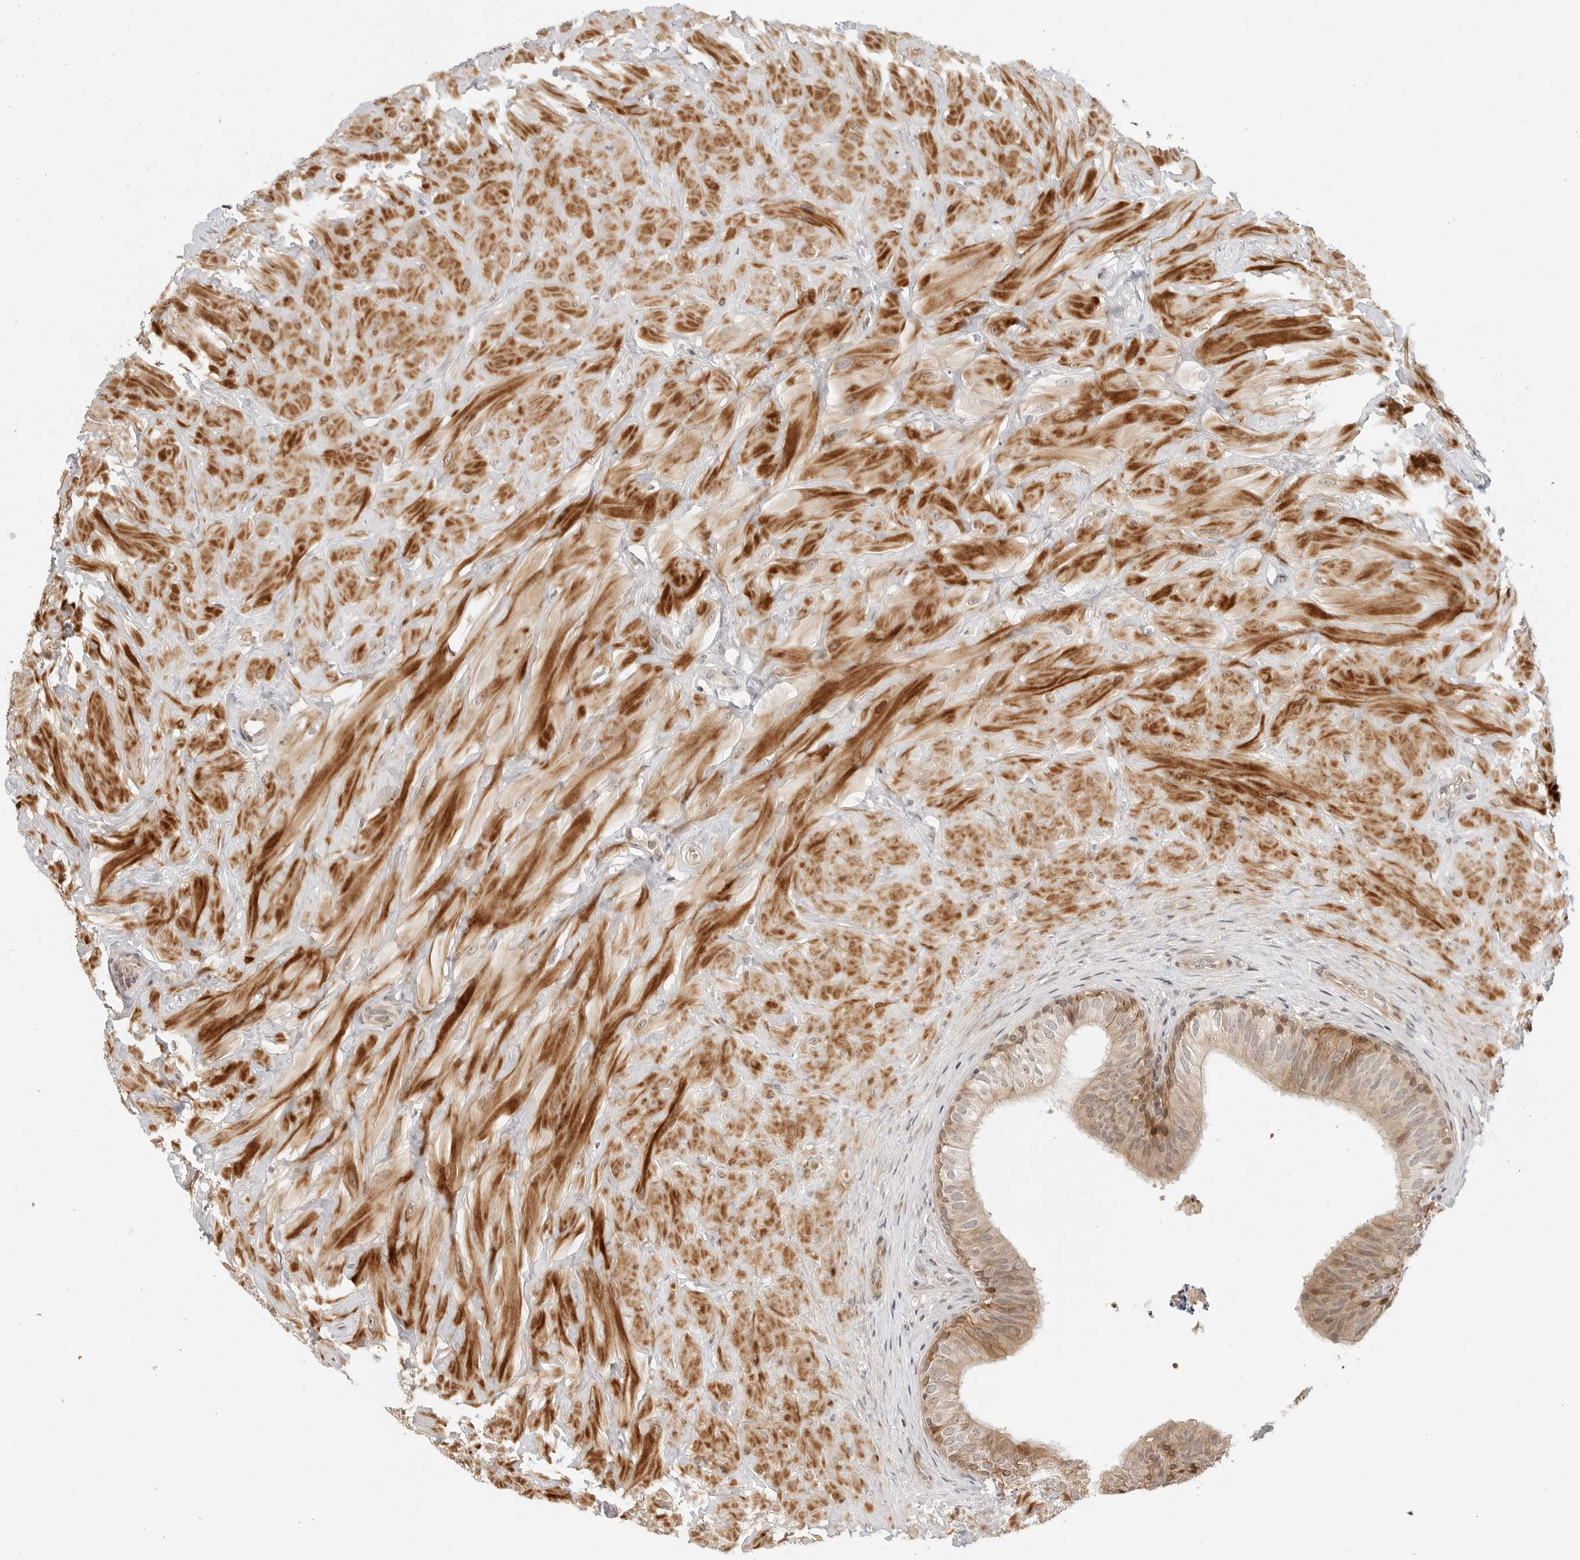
{"staining": {"intensity": "weak", "quantity": "25%-75%", "location": "cytoplasmic/membranous,nuclear"}, "tissue": "epididymis", "cell_type": "Glandular cells", "image_type": "normal", "snomed": [{"axis": "morphology", "description": "Normal tissue, NOS"}, {"axis": "topography", "description": "Soft tissue"}, {"axis": "topography", "description": "Epididymis"}], "caption": "IHC staining of benign epididymis, which displays low levels of weak cytoplasmic/membranous,nuclear positivity in approximately 25%-75% of glandular cells indicating weak cytoplasmic/membranous,nuclear protein positivity. The staining was performed using DAB (3,3'-diaminobenzidine) (brown) for protein detection and nuclei were counterstained in hematoxylin (blue).", "gene": "GEM", "patient": {"sex": "male", "age": 26}}